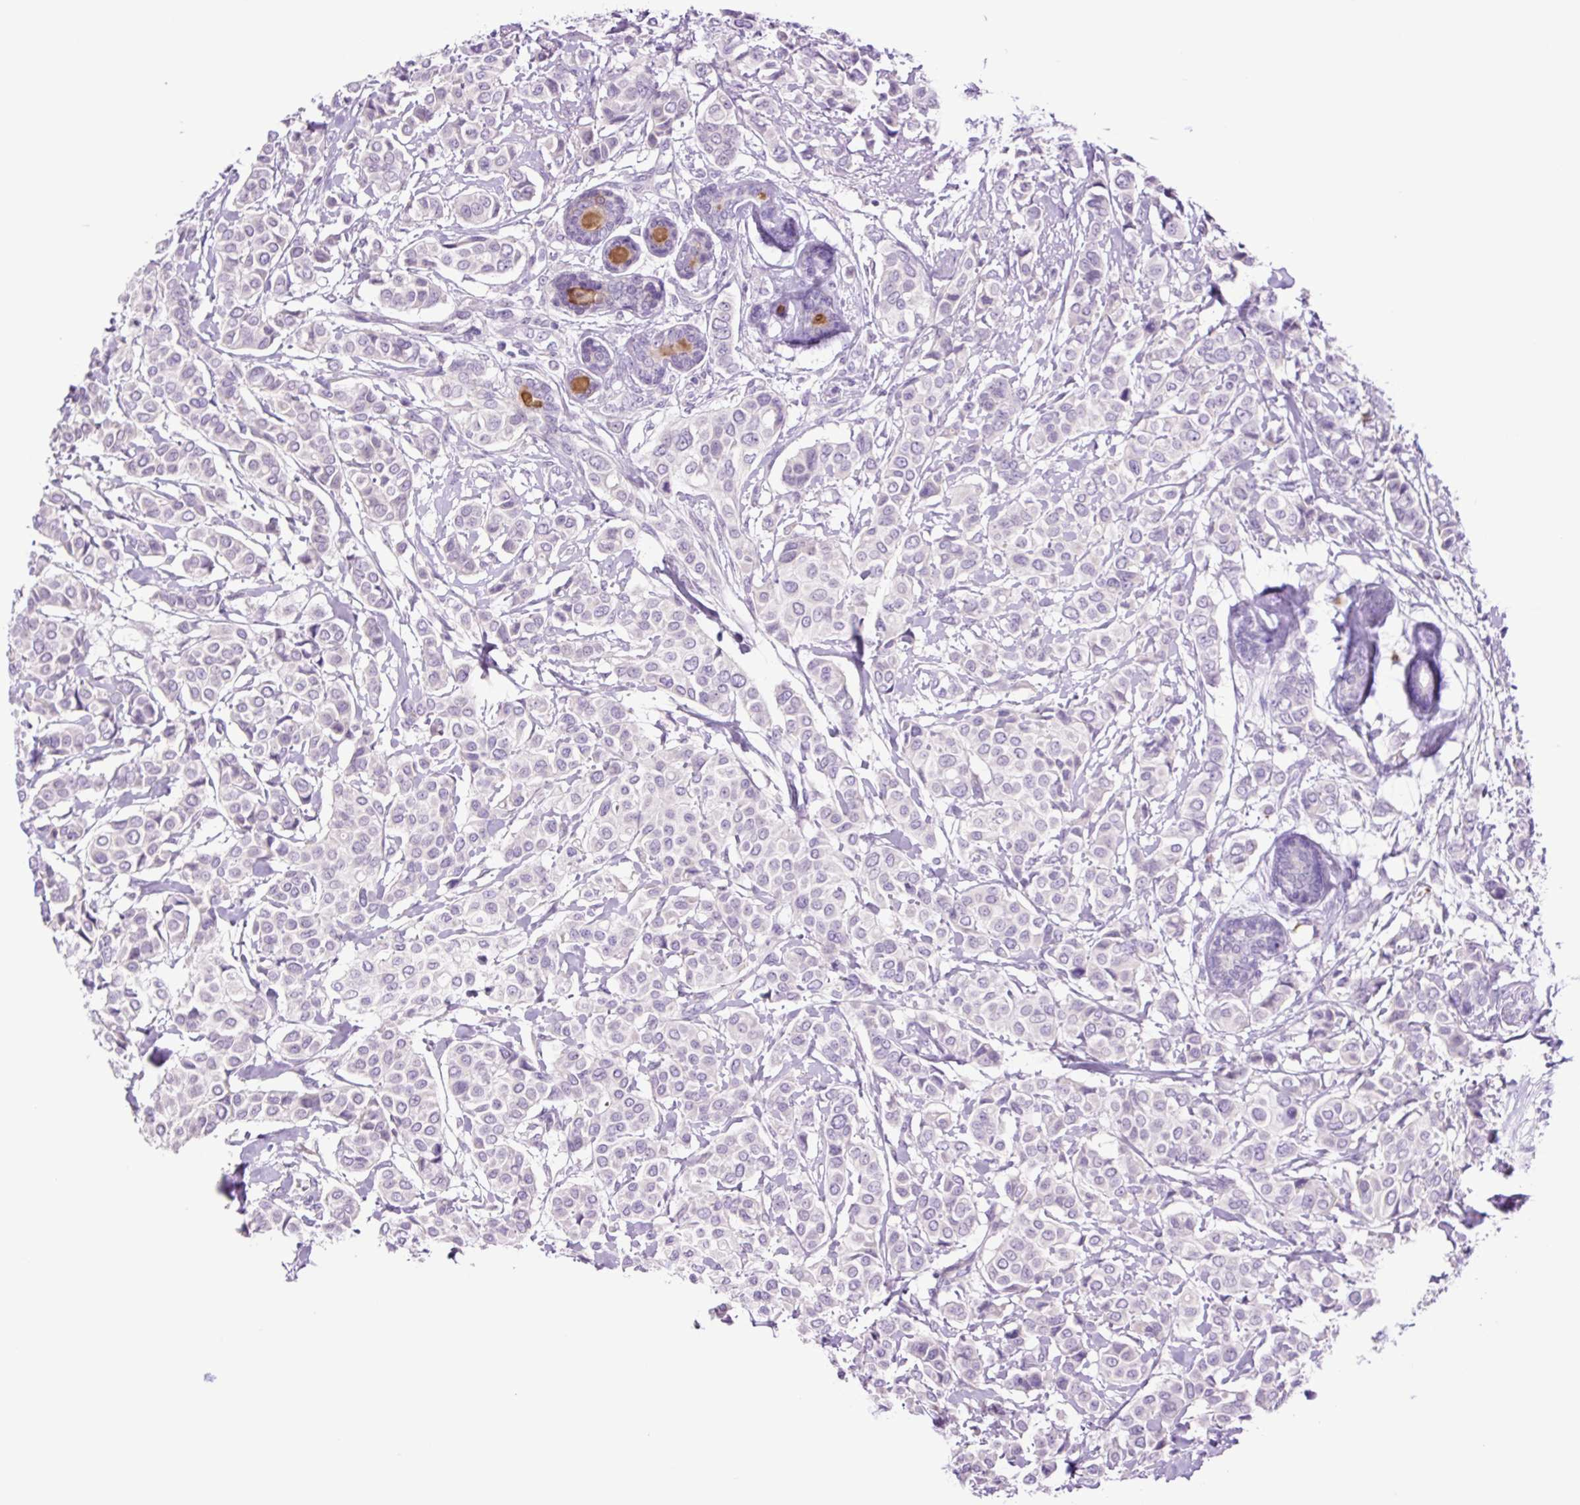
{"staining": {"intensity": "negative", "quantity": "none", "location": "none"}, "tissue": "breast cancer", "cell_type": "Tumor cells", "image_type": "cancer", "snomed": [{"axis": "morphology", "description": "Lobular carcinoma"}, {"axis": "topography", "description": "Breast"}], "caption": "Immunohistochemistry of human breast cancer (lobular carcinoma) reveals no positivity in tumor cells. (Brightfield microscopy of DAB (3,3'-diaminobenzidine) immunohistochemistry at high magnification).", "gene": "MFSD3", "patient": {"sex": "female", "age": 51}}